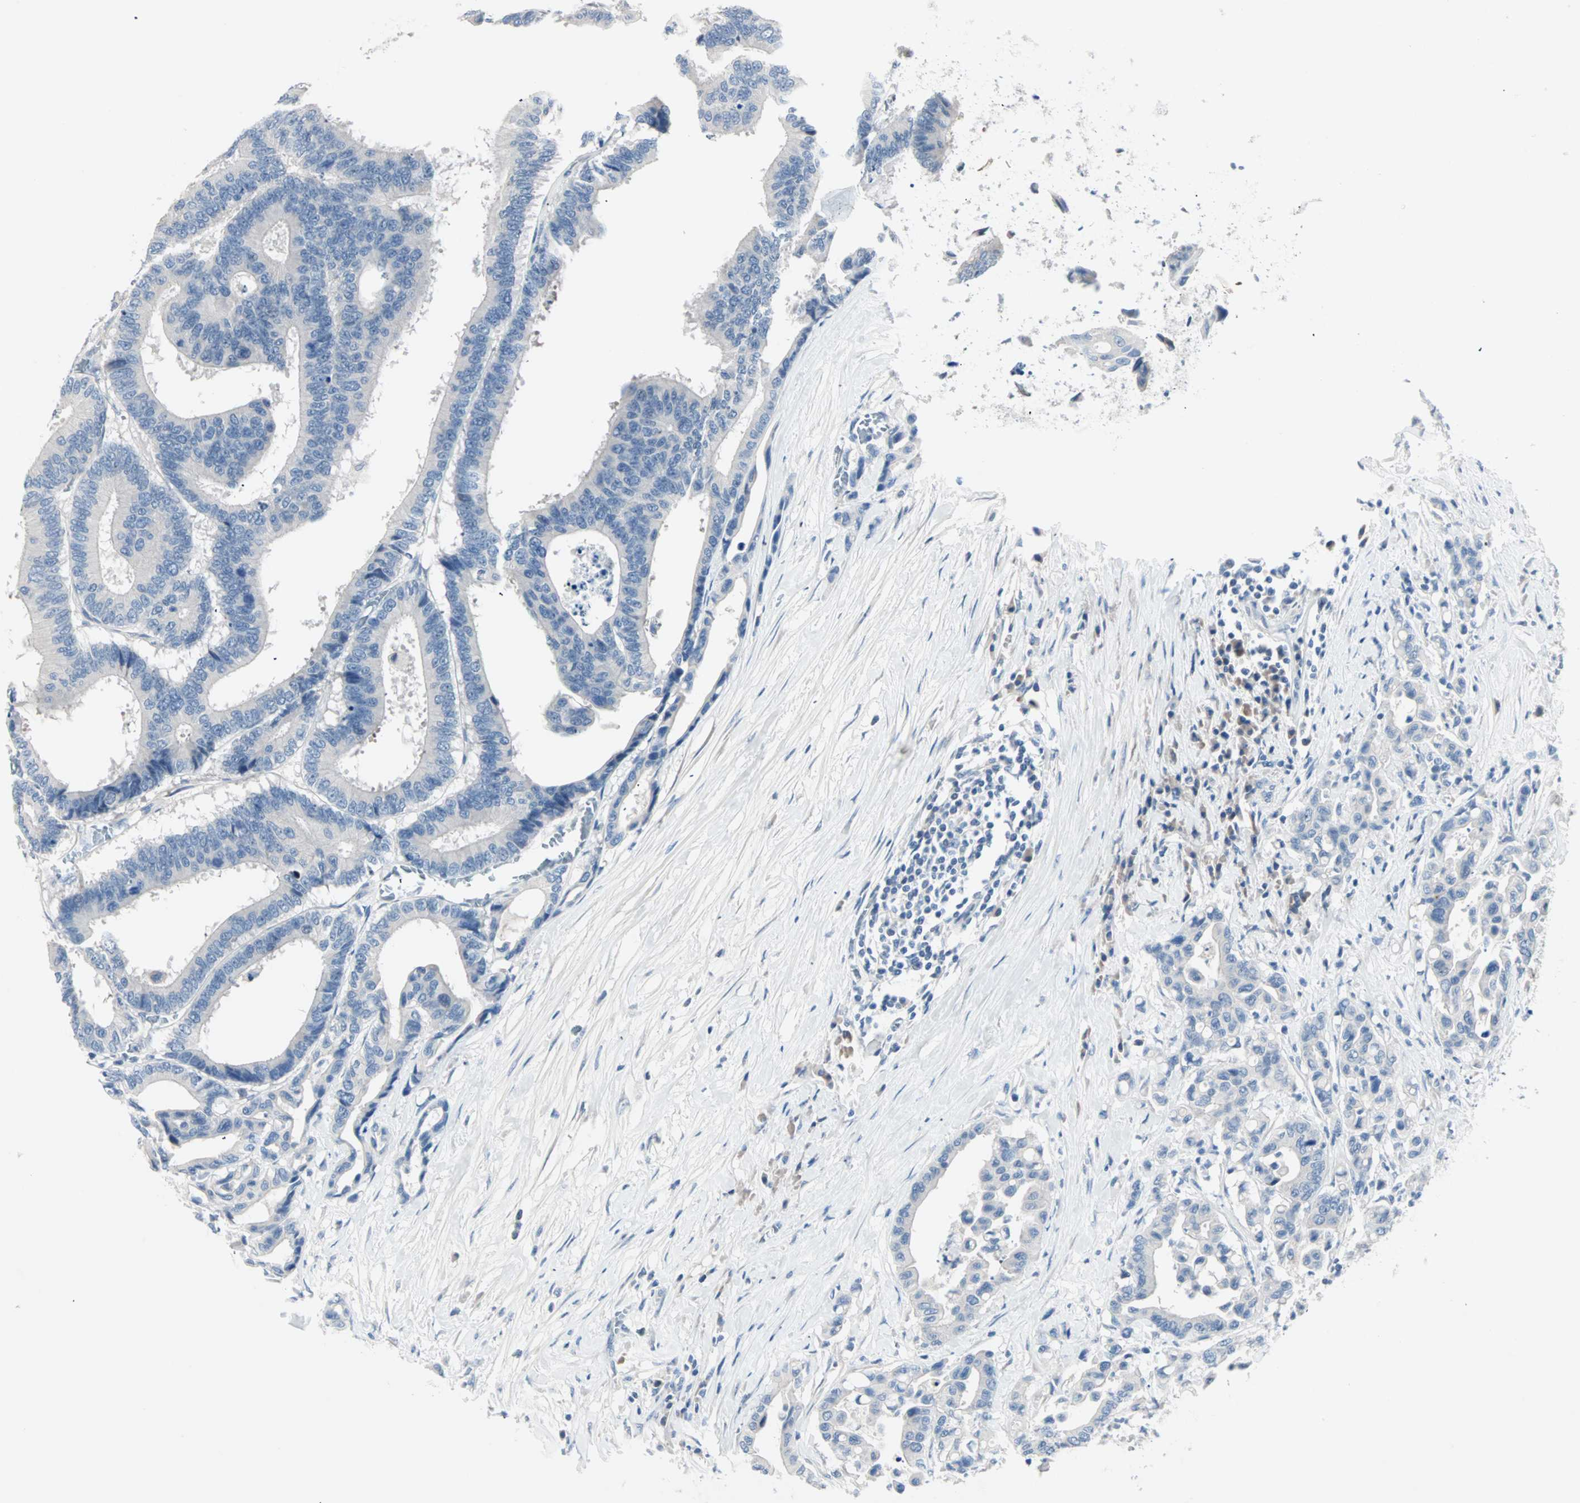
{"staining": {"intensity": "negative", "quantity": "none", "location": "none"}, "tissue": "colorectal cancer", "cell_type": "Tumor cells", "image_type": "cancer", "snomed": [{"axis": "morphology", "description": "Normal tissue, NOS"}, {"axis": "morphology", "description": "Adenocarcinoma, NOS"}, {"axis": "topography", "description": "Colon"}], "caption": "High power microscopy photomicrograph of an IHC micrograph of colorectal cancer (adenocarcinoma), revealing no significant staining in tumor cells. (Immunohistochemistry, brightfield microscopy, high magnification).", "gene": "NEFH", "patient": {"sex": "male", "age": 82}}